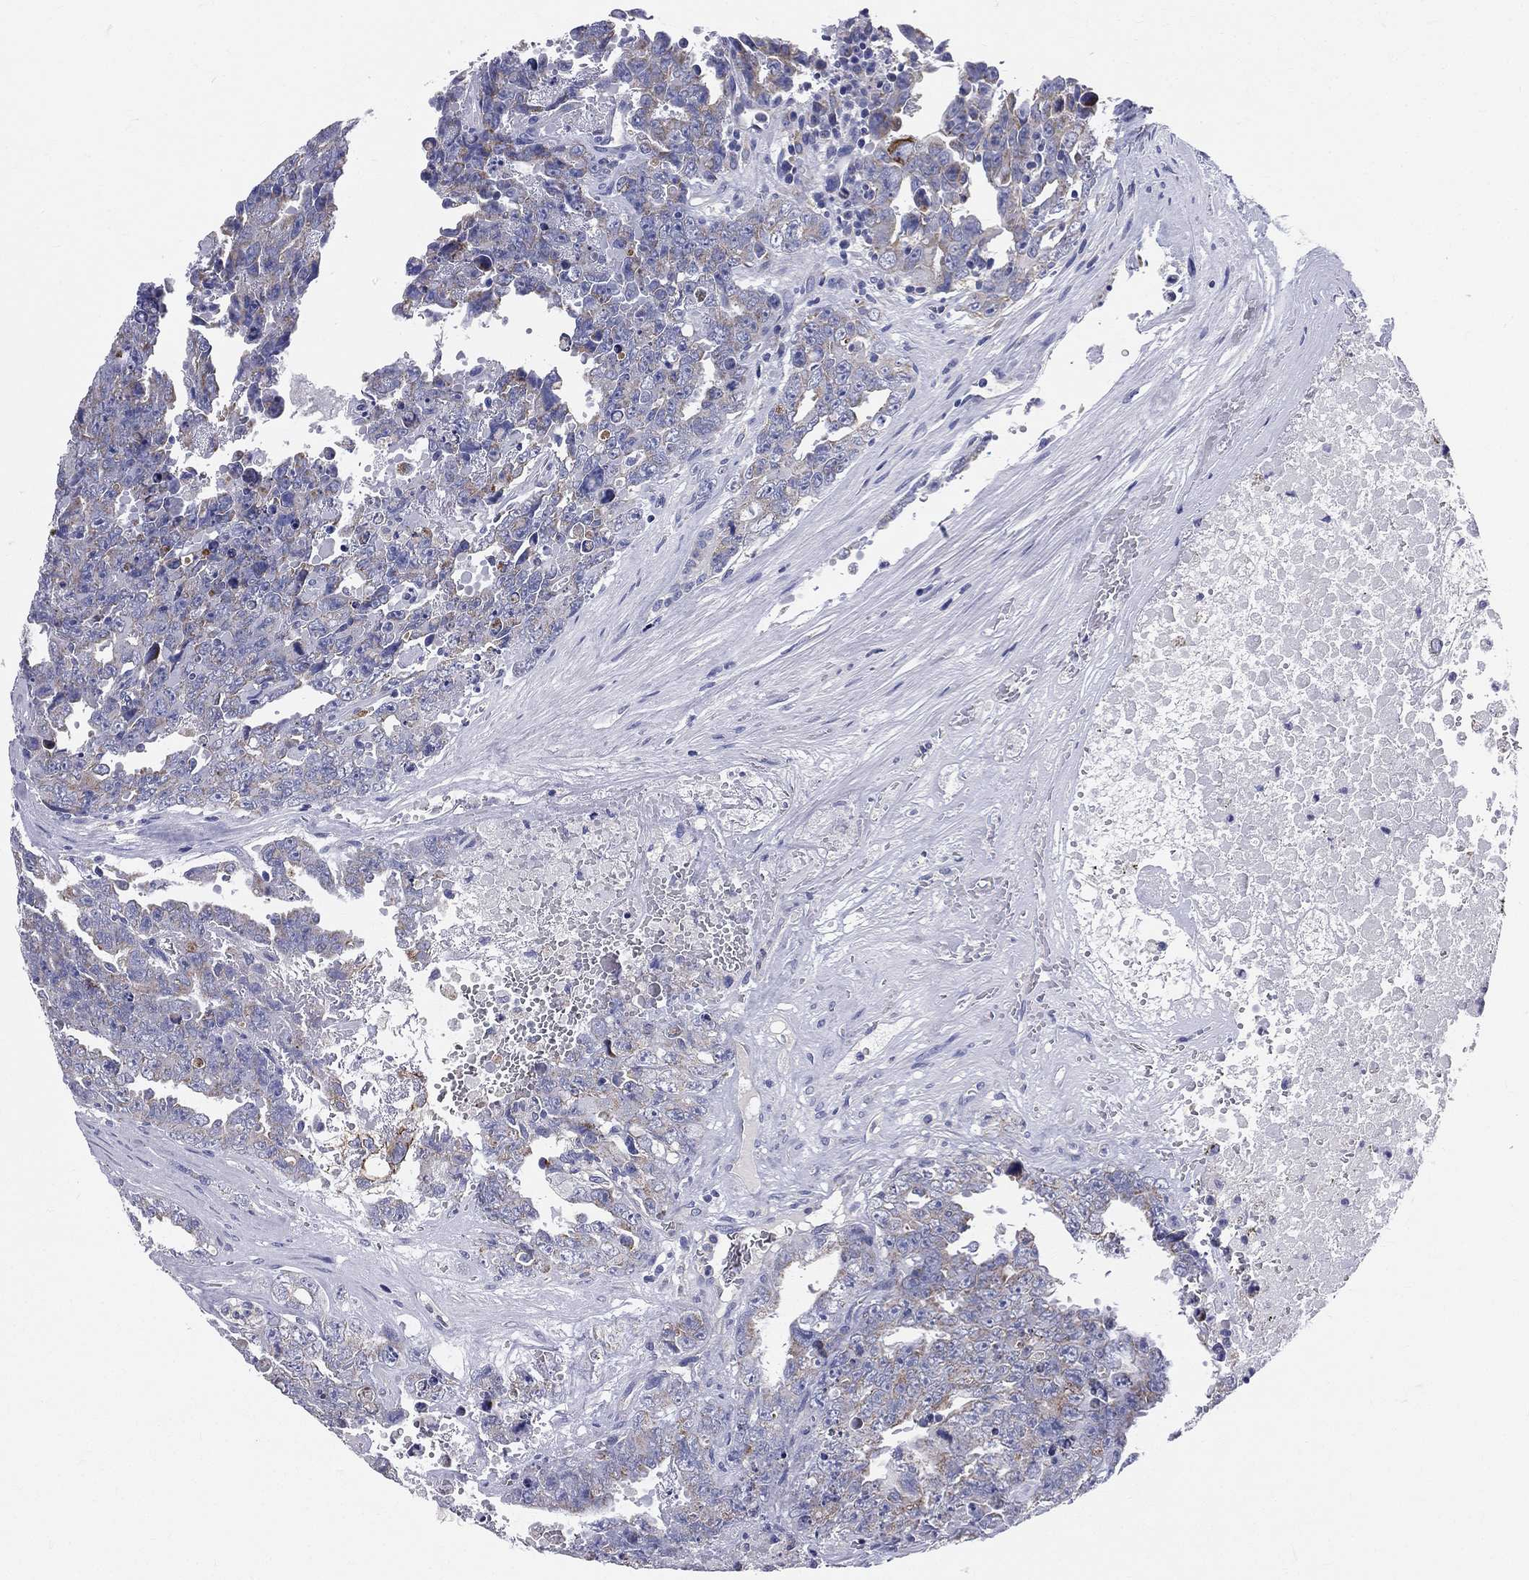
{"staining": {"intensity": "weak", "quantity": "<25%", "location": "cytoplasmic/membranous"}, "tissue": "testis cancer", "cell_type": "Tumor cells", "image_type": "cancer", "snomed": [{"axis": "morphology", "description": "Carcinoma, Embryonal, NOS"}, {"axis": "topography", "description": "Testis"}], "caption": "Embryonal carcinoma (testis) stained for a protein using immunohistochemistry reveals no staining tumor cells.", "gene": "PWWP3A", "patient": {"sex": "male", "age": 24}}